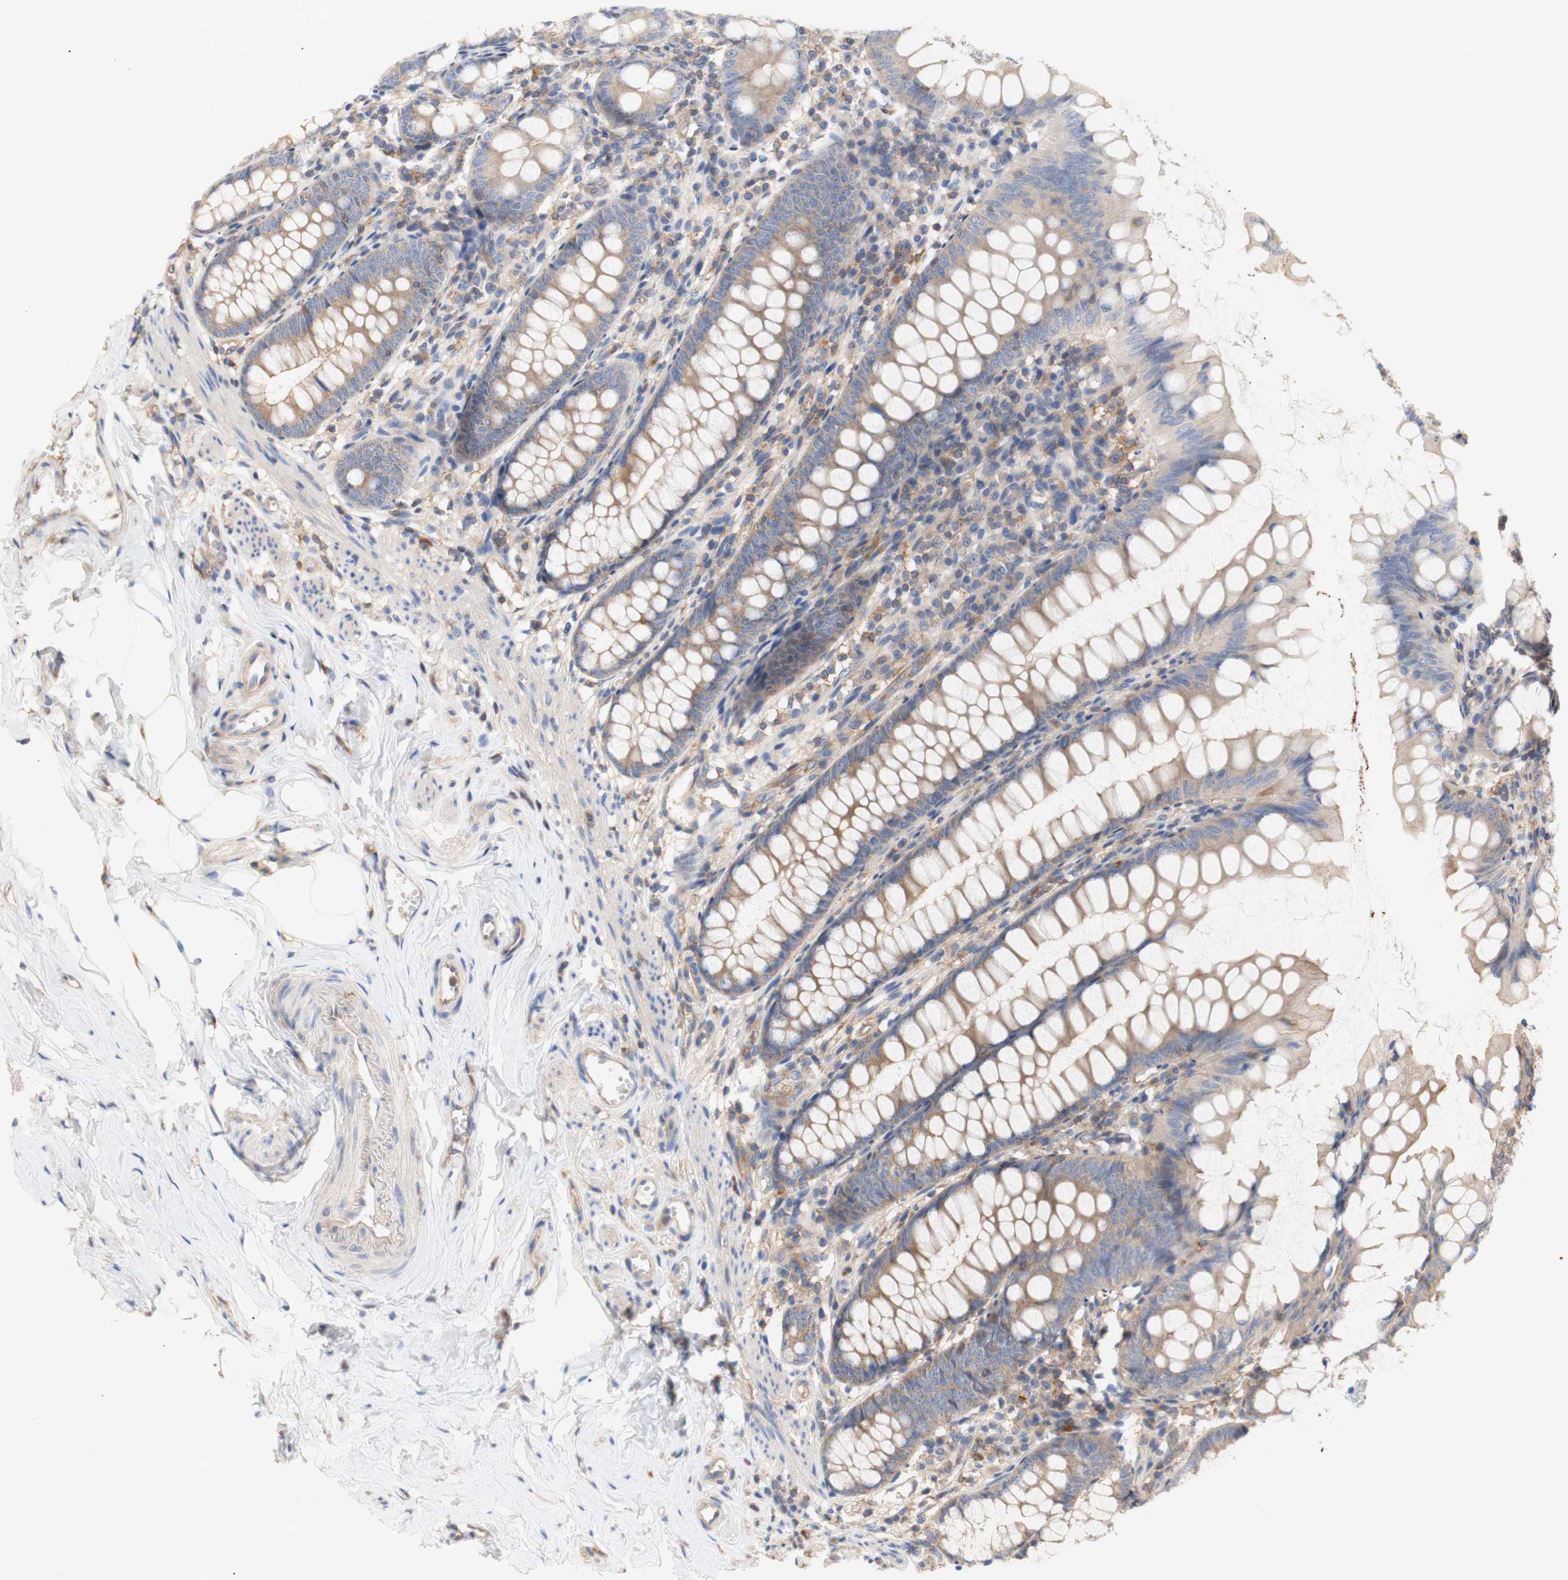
{"staining": {"intensity": "moderate", "quantity": "25%-75%", "location": "cytoplasmic/membranous"}, "tissue": "appendix", "cell_type": "Glandular cells", "image_type": "normal", "snomed": [{"axis": "morphology", "description": "Normal tissue, NOS"}, {"axis": "topography", "description": "Appendix"}], "caption": "IHC micrograph of unremarkable human appendix stained for a protein (brown), which exhibits medium levels of moderate cytoplasmic/membranous expression in approximately 25%-75% of glandular cells.", "gene": "IKBKG", "patient": {"sex": "female", "age": 77}}